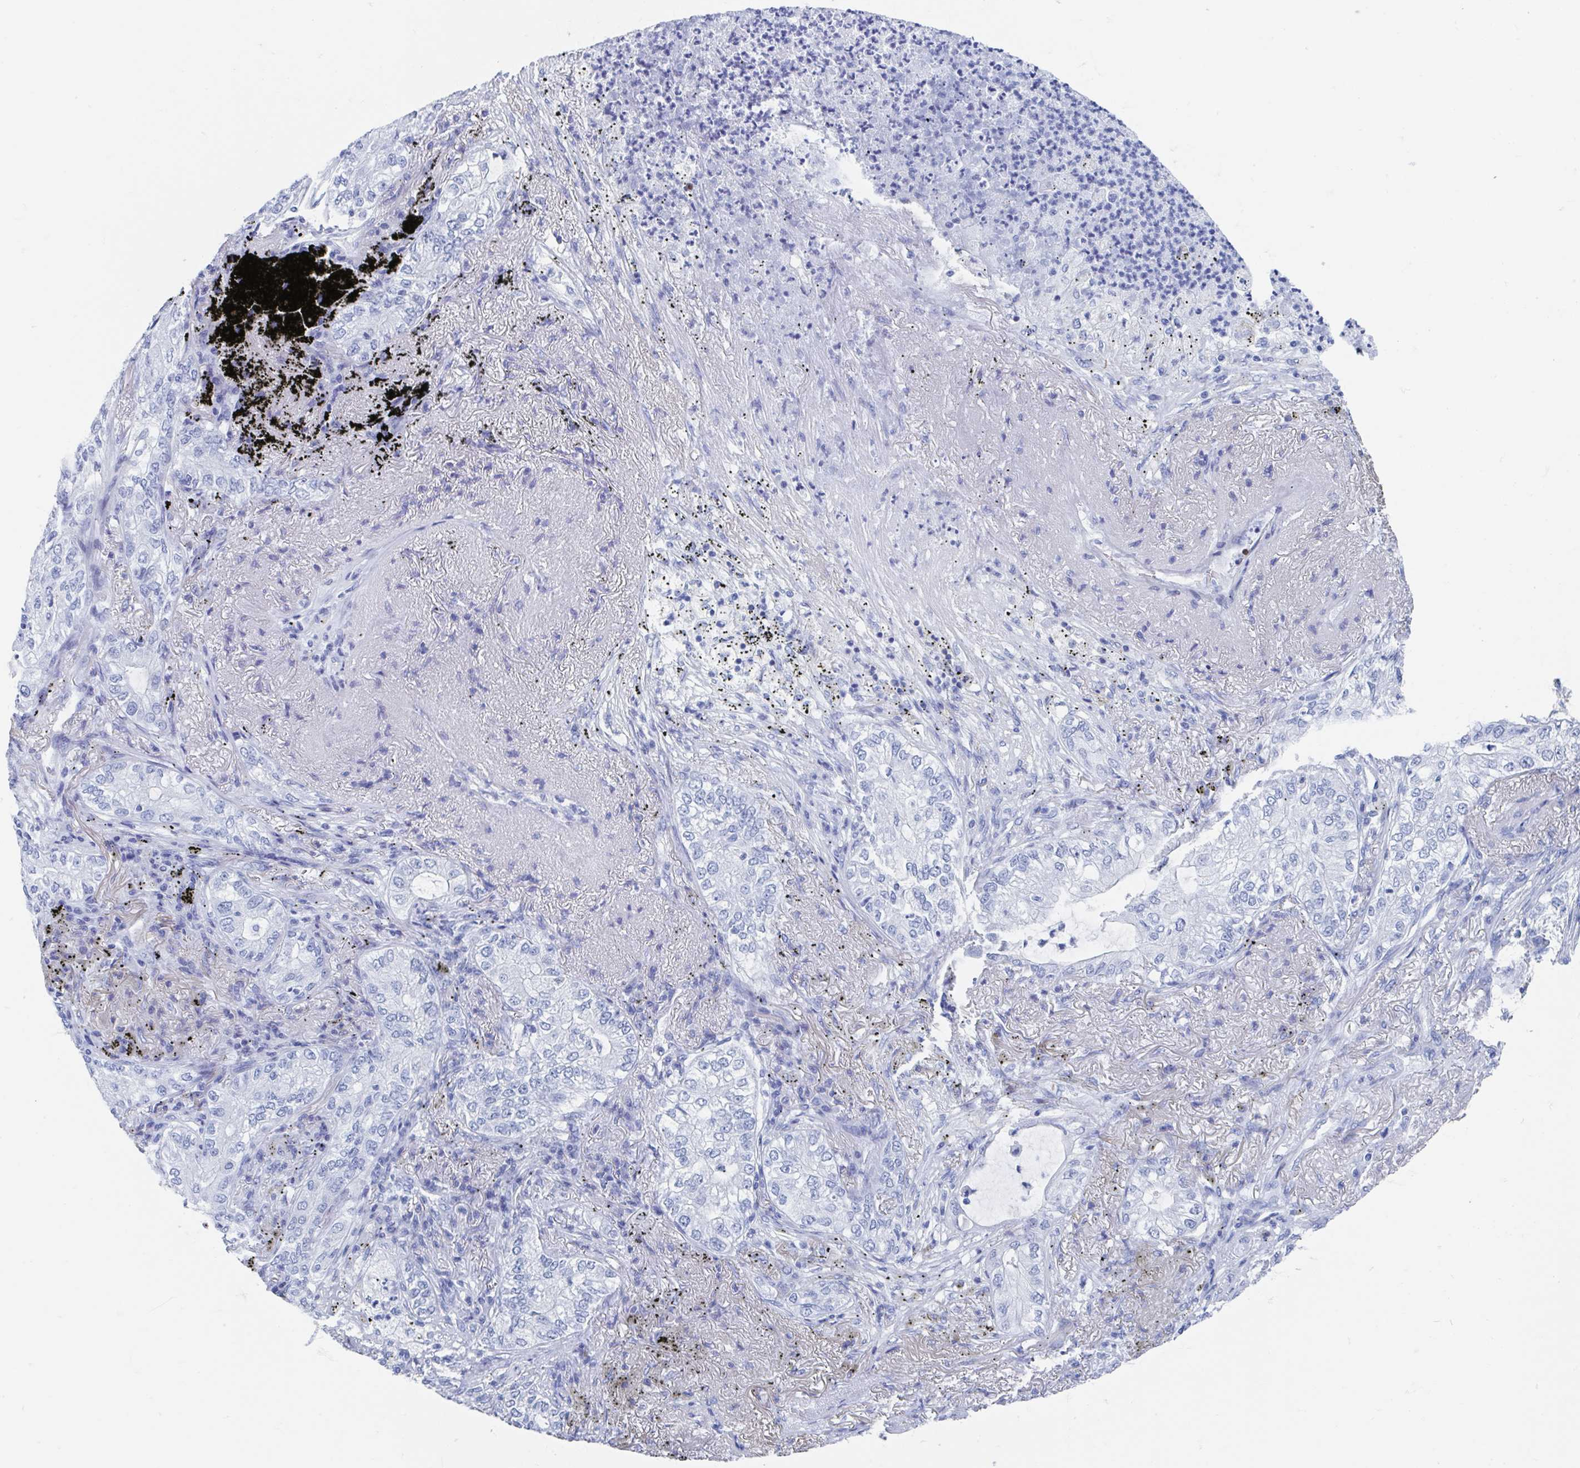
{"staining": {"intensity": "negative", "quantity": "none", "location": "none"}, "tissue": "lung cancer", "cell_type": "Tumor cells", "image_type": "cancer", "snomed": [{"axis": "morphology", "description": "Adenocarcinoma, NOS"}, {"axis": "topography", "description": "Lung"}], "caption": "Lung cancer was stained to show a protein in brown. There is no significant expression in tumor cells.", "gene": "C10orf53", "patient": {"sex": "female", "age": 73}}